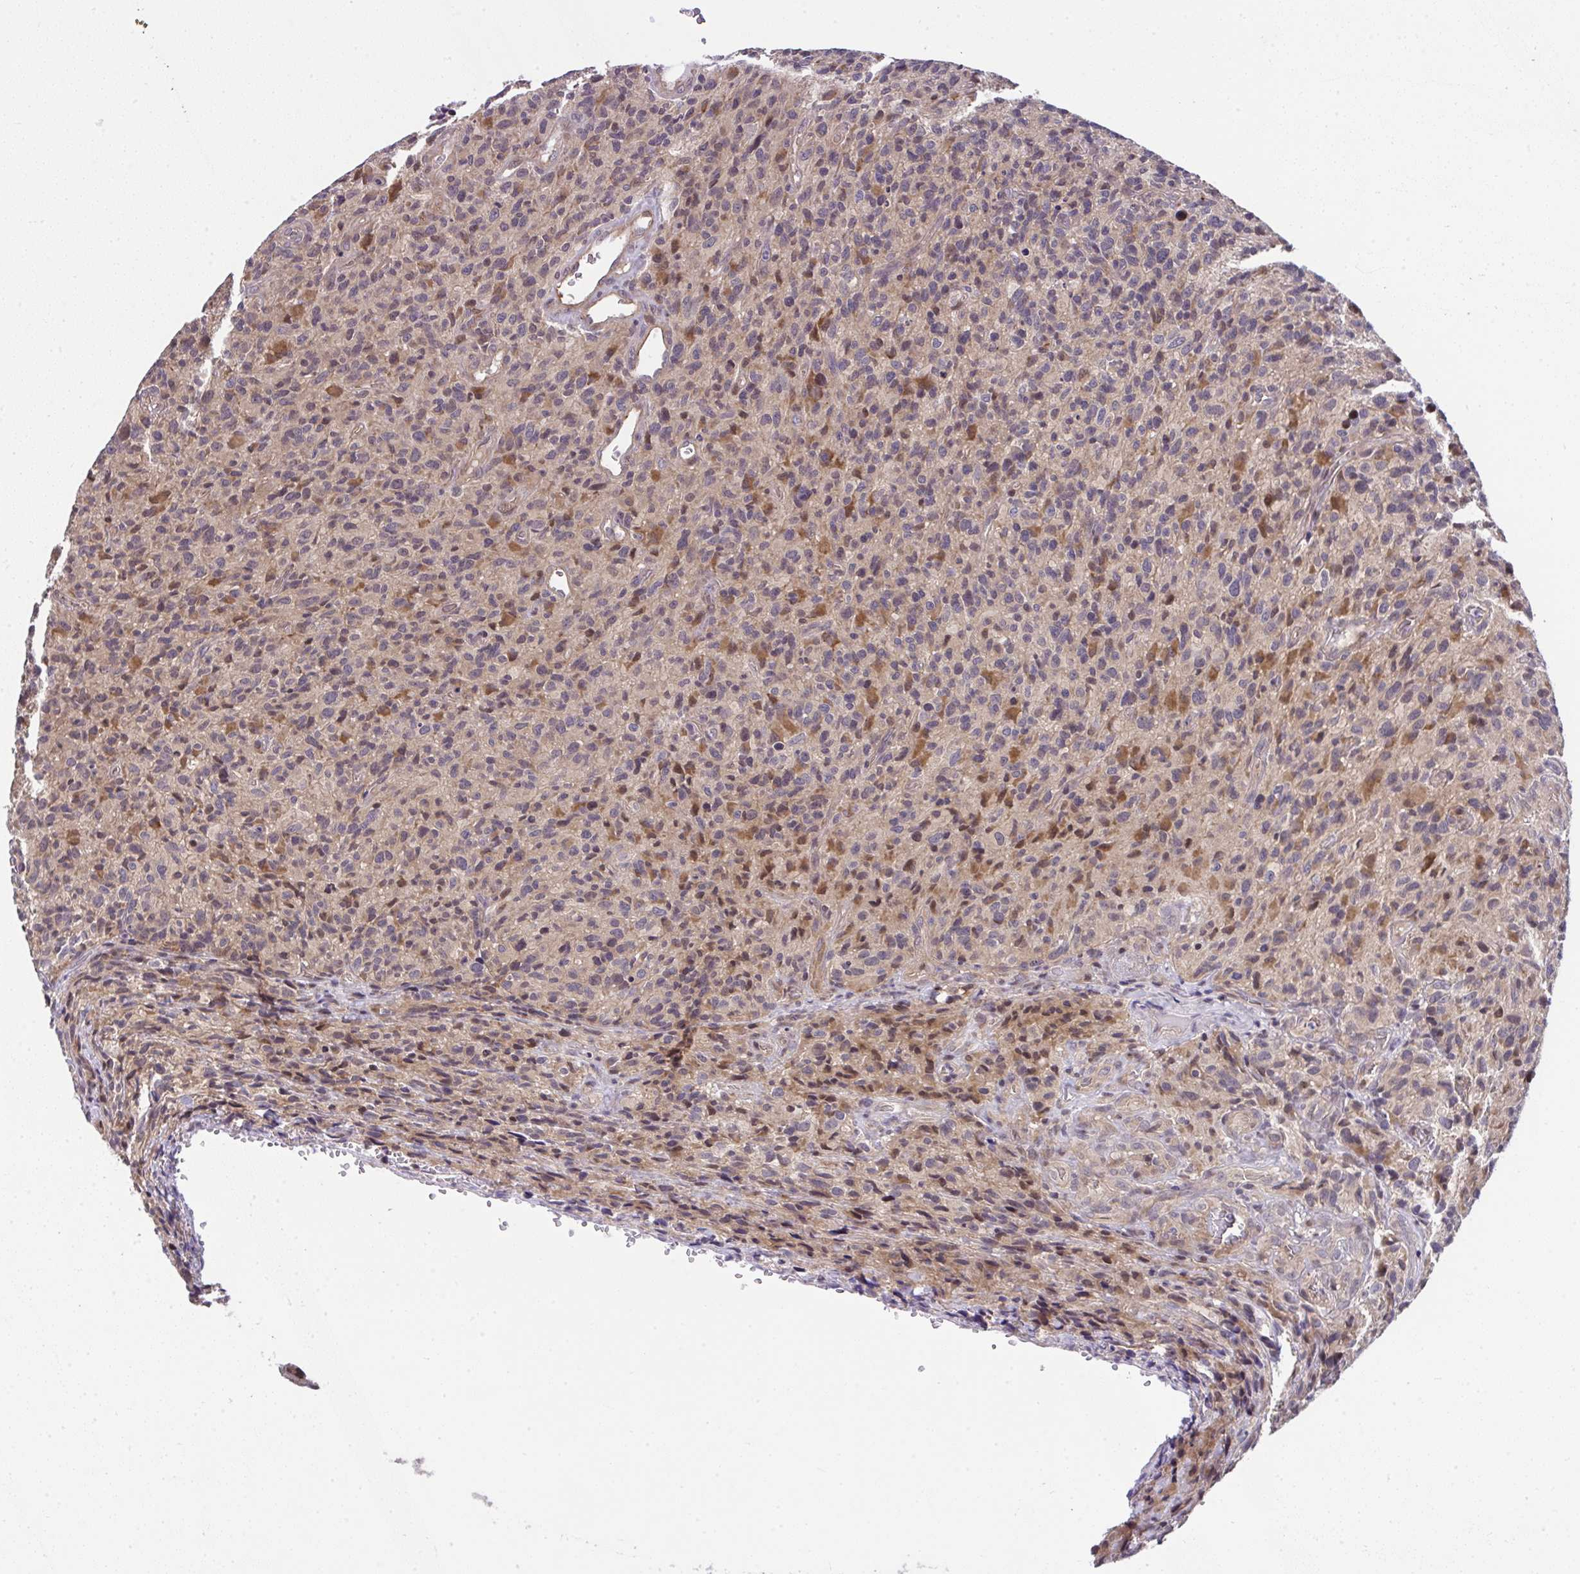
{"staining": {"intensity": "moderate", "quantity": "<25%", "location": "cytoplasmic/membranous,nuclear"}, "tissue": "glioma", "cell_type": "Tumor cells", "image_type": "cancer", "snomed": [{"axis": "morphology", "description": "Glioma, malignant, High grade"}, {"axis": "topography", "description": "Brain"}], "caption": "A low amount of moderate cytoplasmic/membranous and nuclear expression is present in about <25% of tumor cells in glioma tissue. The staining was performed using DAB, with brown indicating positive protein expression. Nuclei are stained blue with hematoxylin.", "gene": "RDH14", "patient": {"sex": "male", "age": 76}}